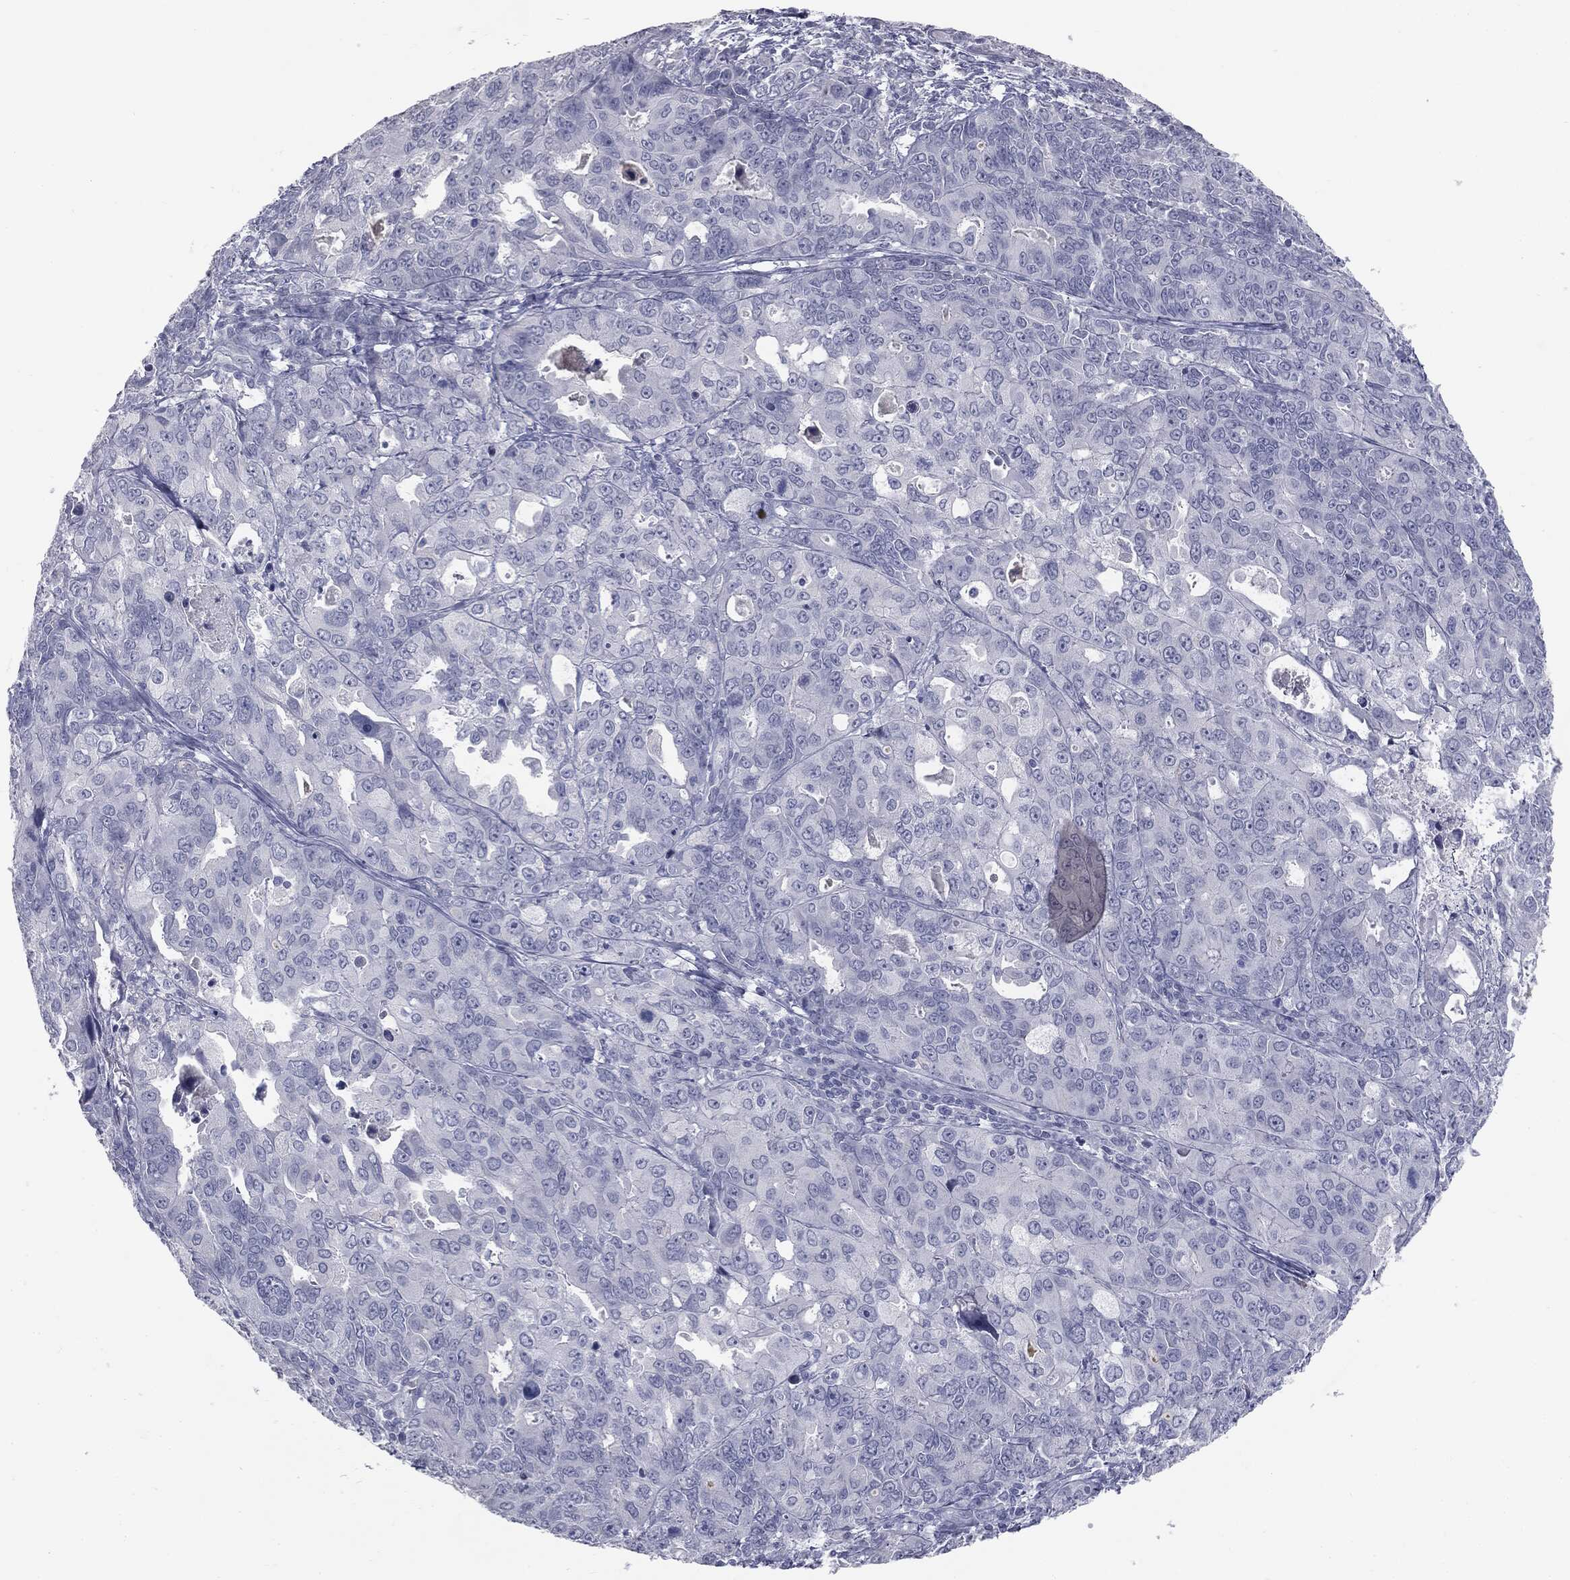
{"staining": {"intensity": "negative", "quantity": "none", "location": "none"}, "tissue": "endometrial cancer", "cell_type": "Tumor cells", "image_type": "cancer", "snomed": [{"axis": "morphology", "description": "Adenocarcinoma, NOS"}, {"axis": "topography", "description": "Uterus"}], "caption": "Immunohistochemistry (IHC) of human endometrial cancer (adenocarcinoma) reveals no positivity in tumor cells. The staining is performed using DAB (3,3'-diaminobenzidine) brown chromogen with nuclei counter-stained in using hematoxylin.", "gene": "MUC5AC", "patient": {"sex": "female", "age": 79}}